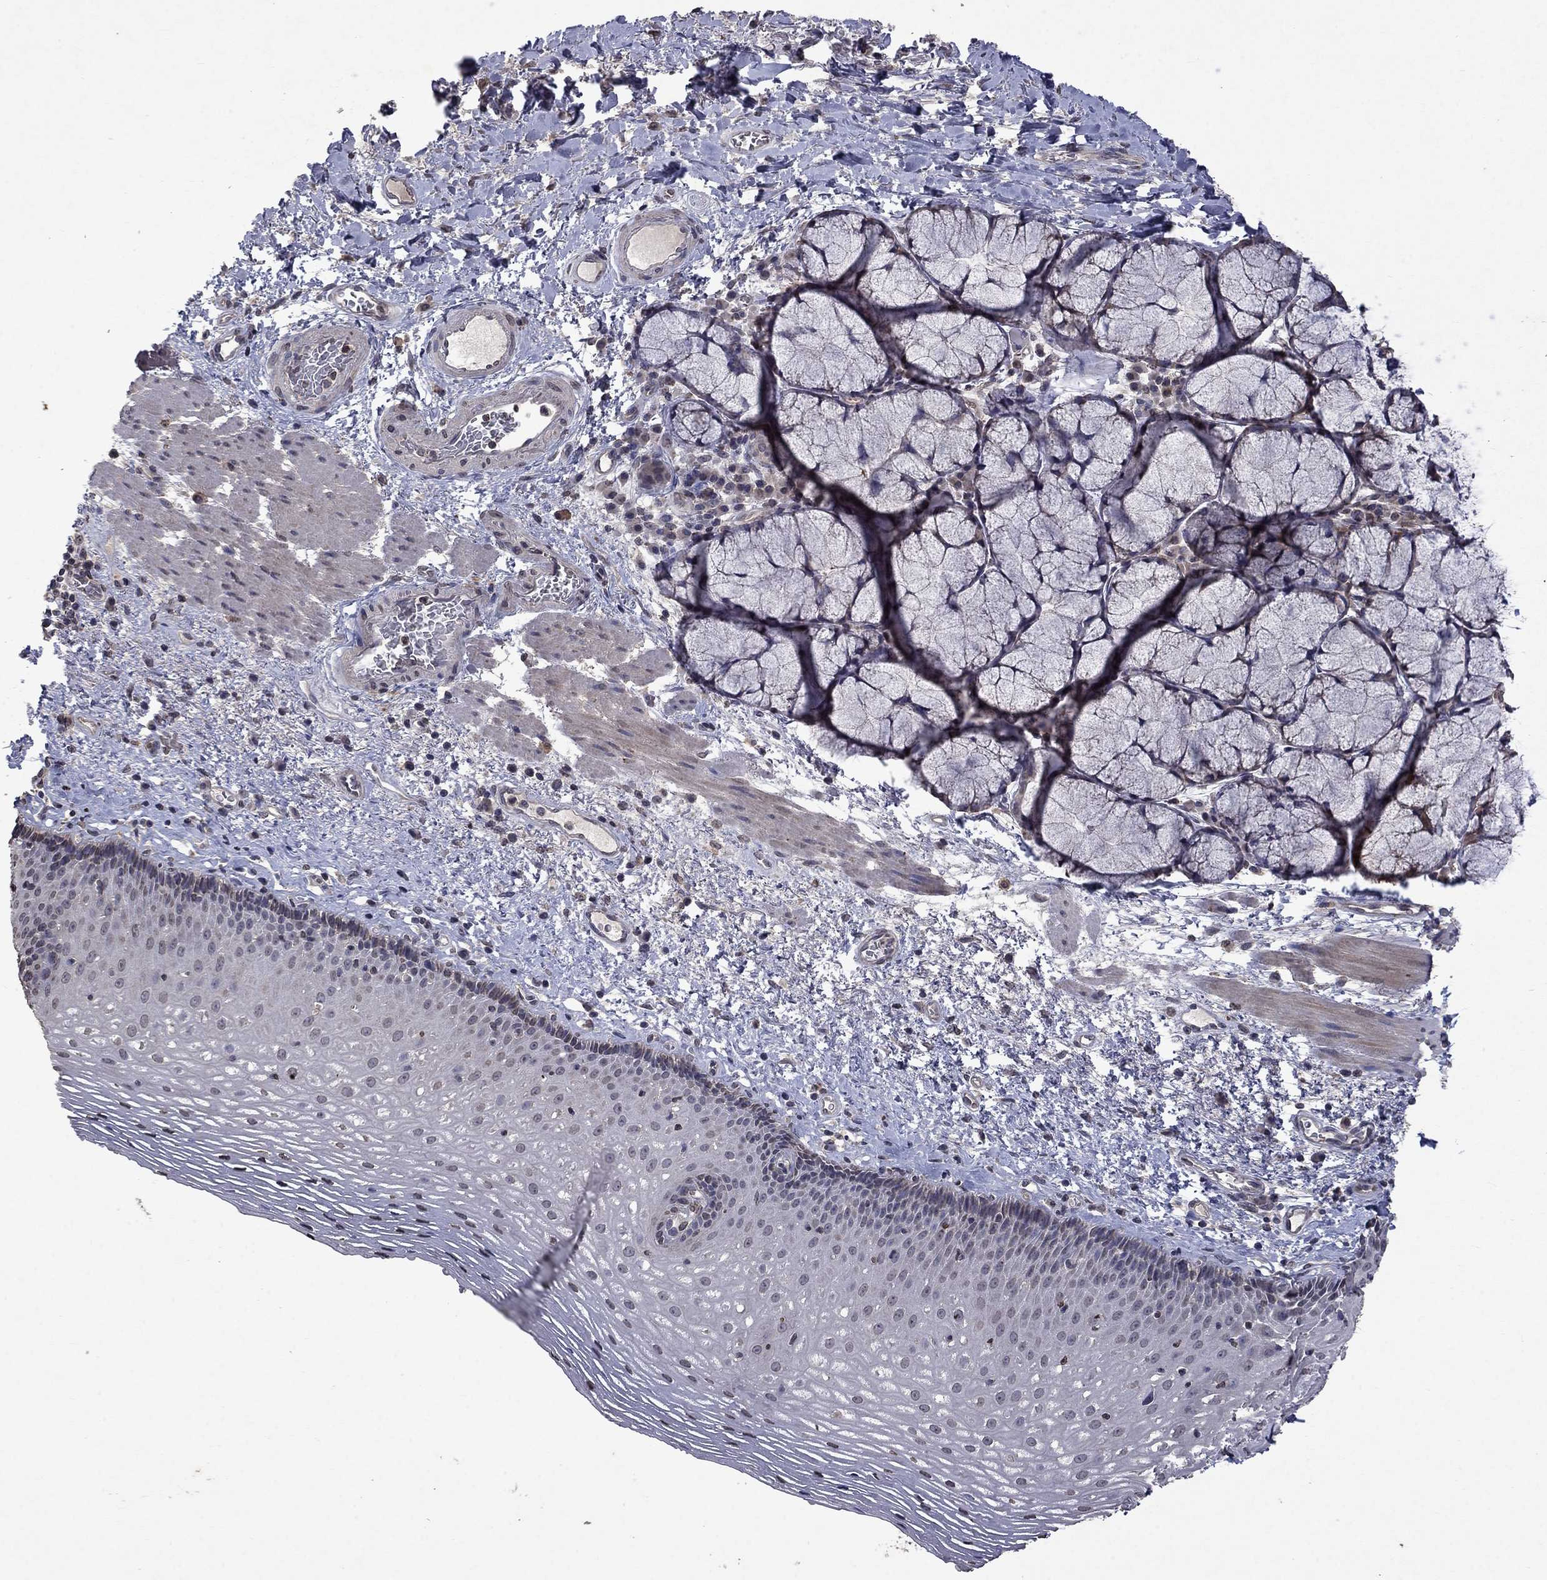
{"staining": {"intensity": "negative", "quantity": "none", "location": "none"}, "tissue": "esophagus", "cell_type": "Squamous epithelial cells", "image_type": "normal", "snomed": [{"axis": "morphology", "description": "Normal tissue, NOS"}, {"axis": "topography", "description": "Esophagus"}], "caption": "Image shows no significant protein expression in squamous epithelial cells of normal esophagus.", "gene": "TTC38", "patient": {"sex": "male", "age": 76}}